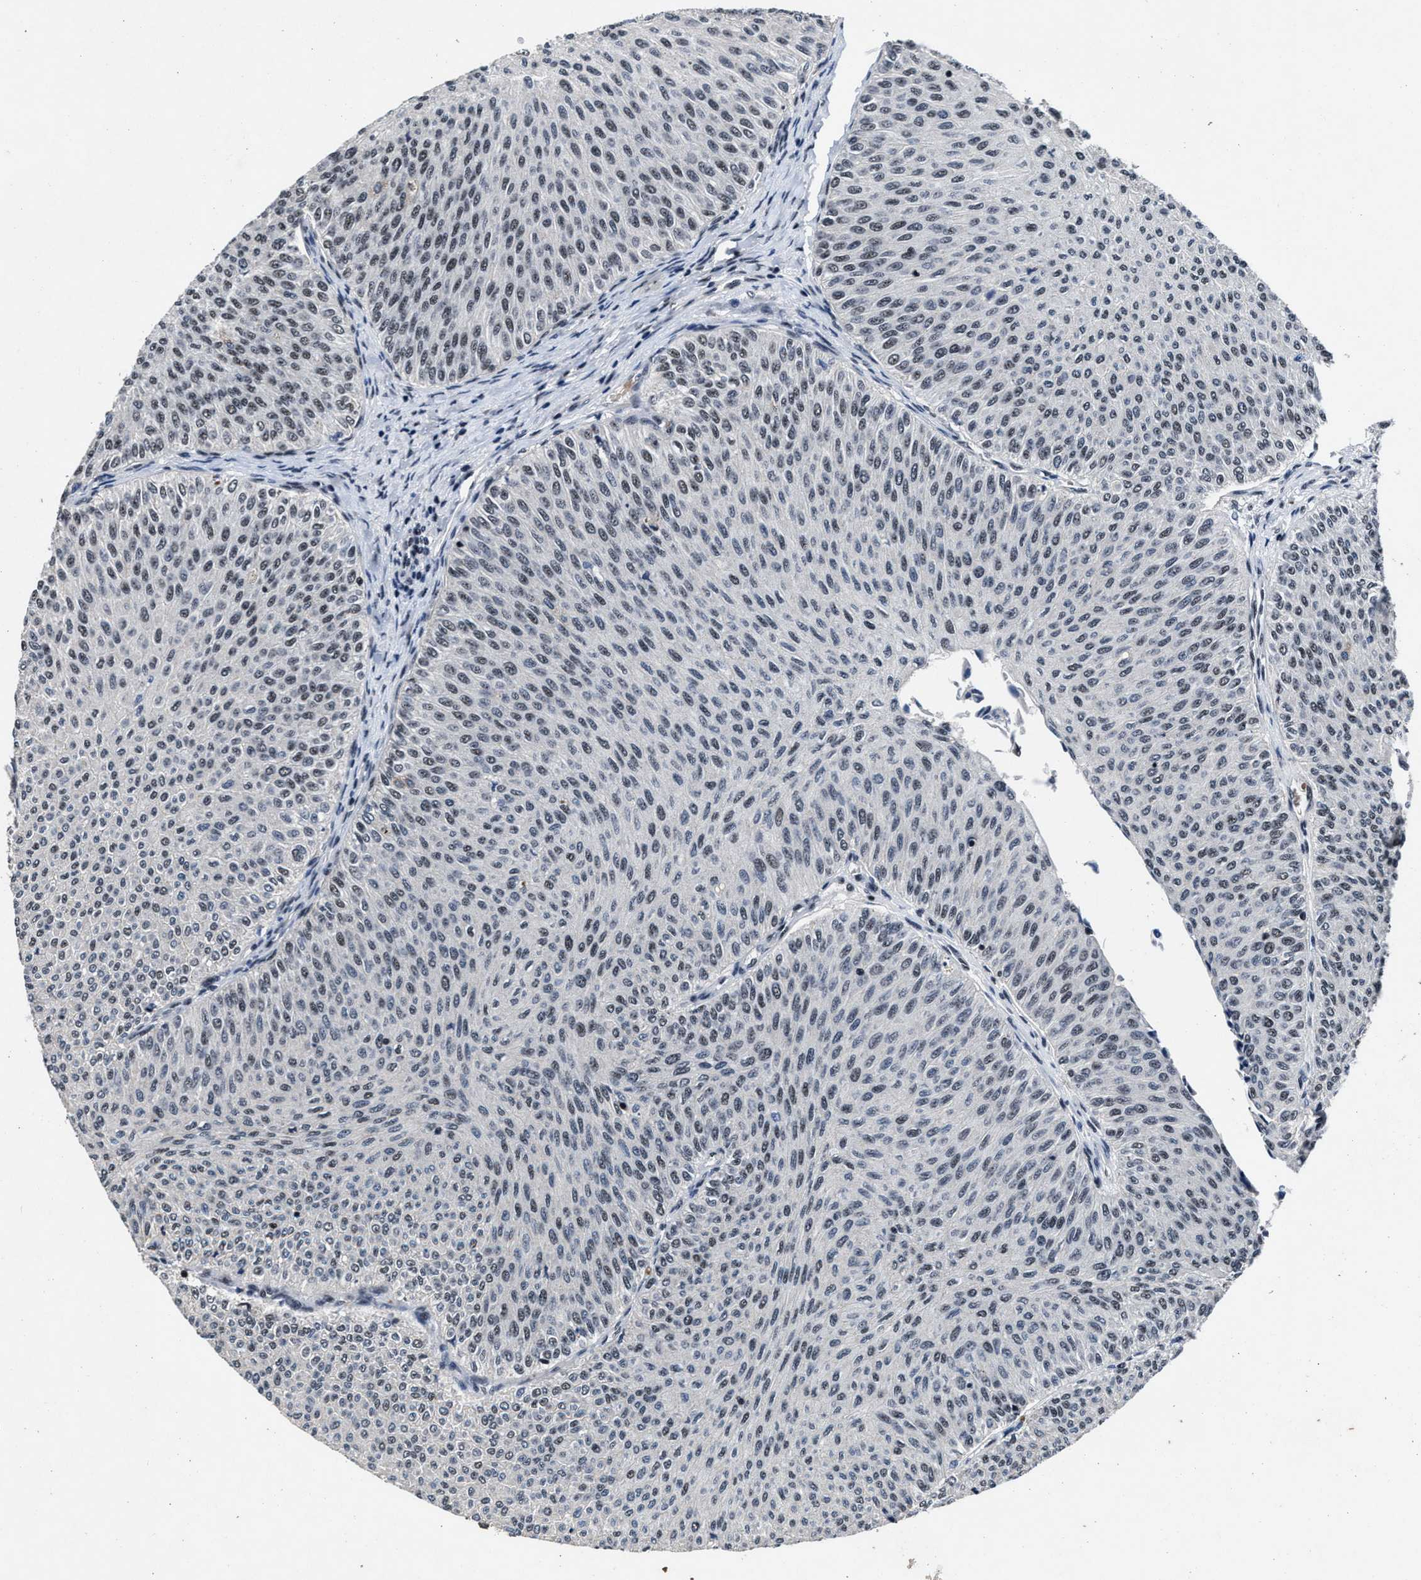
{"staining": {"intensity": "weak", "quantity": ">75%", "location": "nuclear"}, "tissue": "urothelial cancer", "cell_type": "Tumor cells", "image_type": "cancer", "snomed": [{"axis": "morphology", "description": "Urothelial carcinoma, Low grade"}, {"axis": "topography", "description": "Urinary bladder"}], "caption": "Human low-grade urothelial carcinoma stained with a brown dye displays weak nuclear positive positivity in about >75% of tumor cells.", "gene": "ZNF233", "patient": {"sex": "male", "age": 78}}